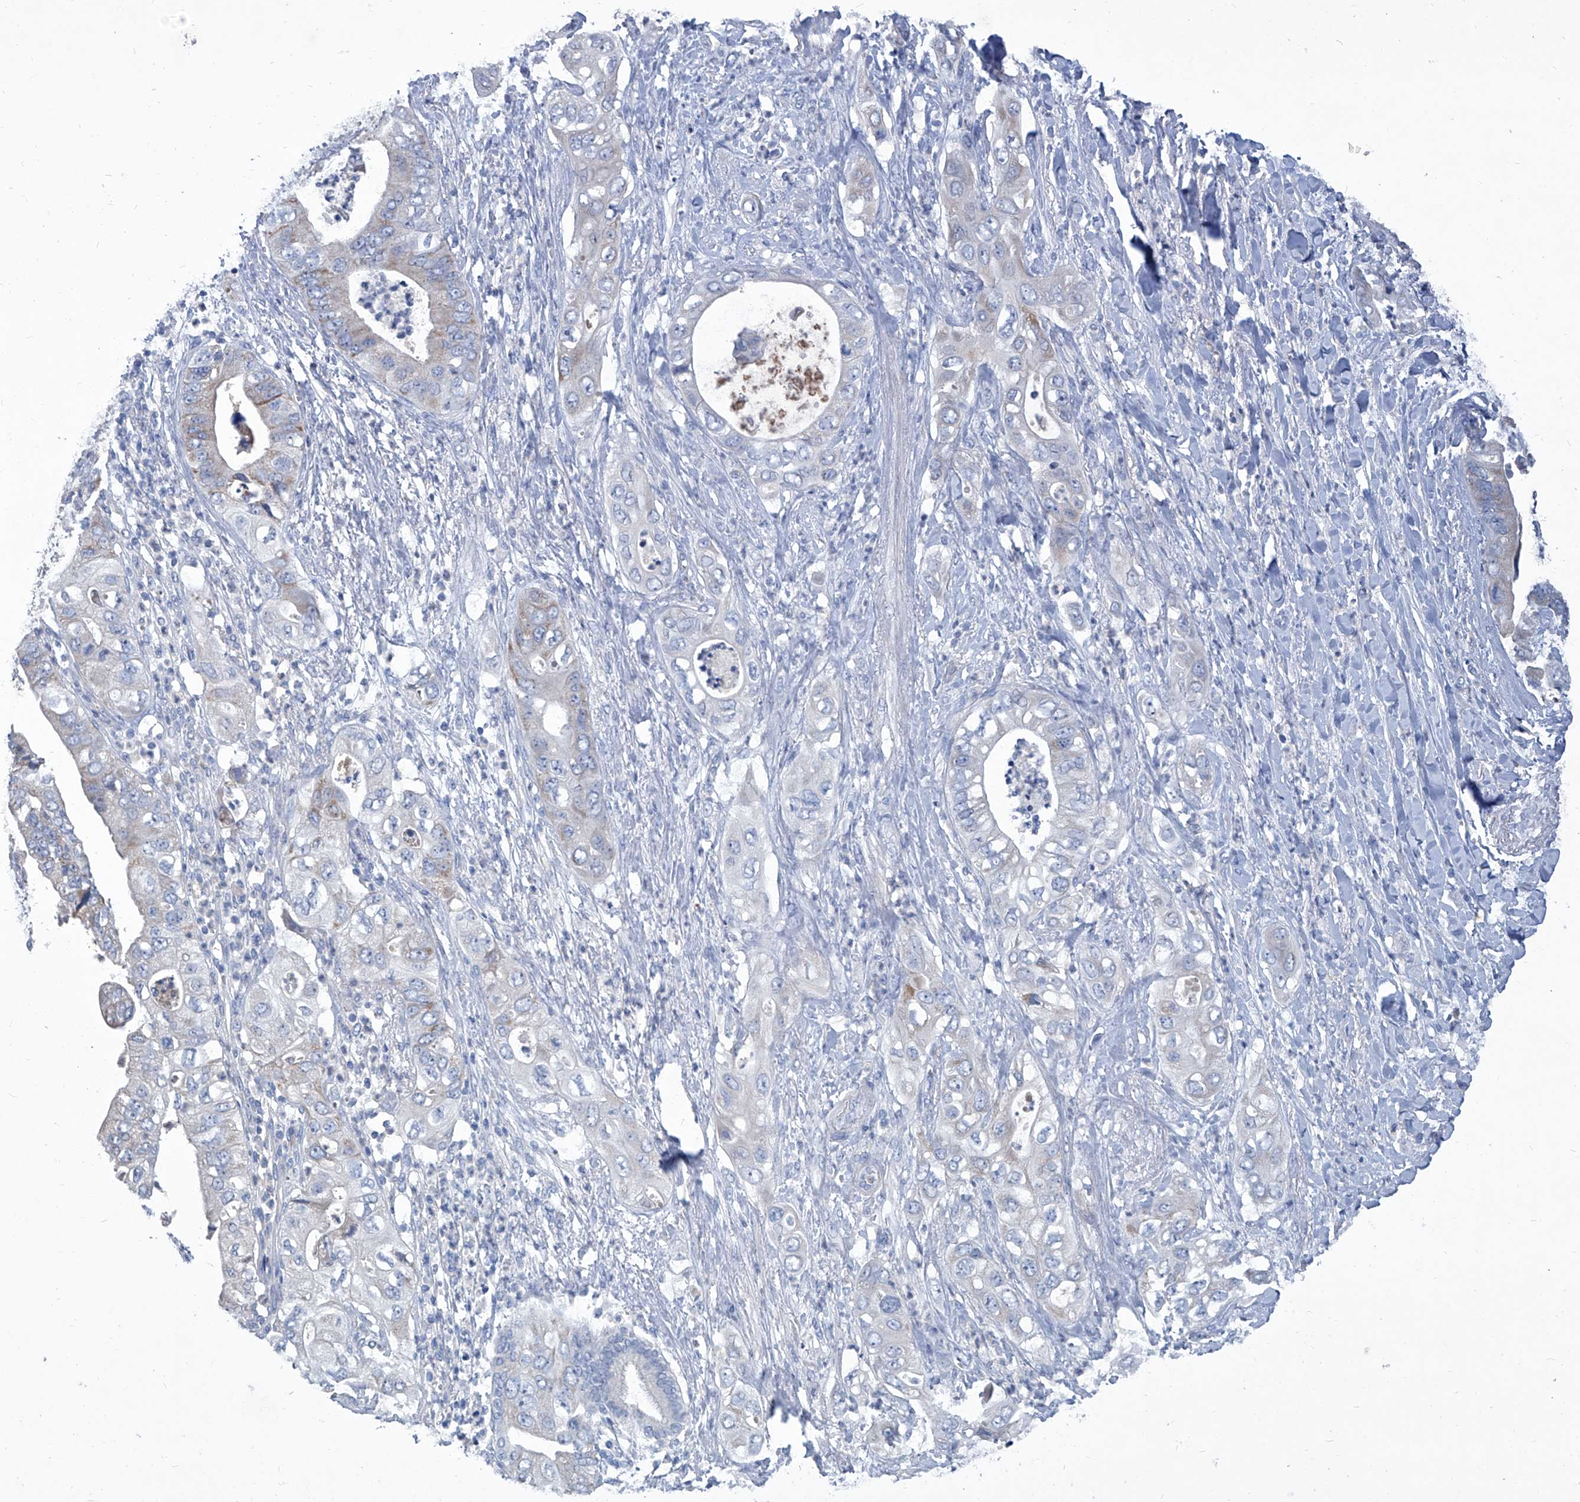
{"staining": {"intensity": "weak", "quantity": "<25%", "location": "cytoplasmic/membranous"}, "tissue": "pancreatic cancer", "cell_type": "Tumor cells", "image_type": "cancer", "snomed": [{"axis": "morphology", "description": "Adenocarcinoma, NOS"}, {"axis": "topography", "description": "Pancreas"}], "caption": "There is no significant staining in tumor cells of adenocarcinoma (pancreatic). (DAB immunohistochemistry visualized using brightfield microscopy, high magnification).", "gene": "MTARC1", "patient": {"sex": "female", "age": 78}}